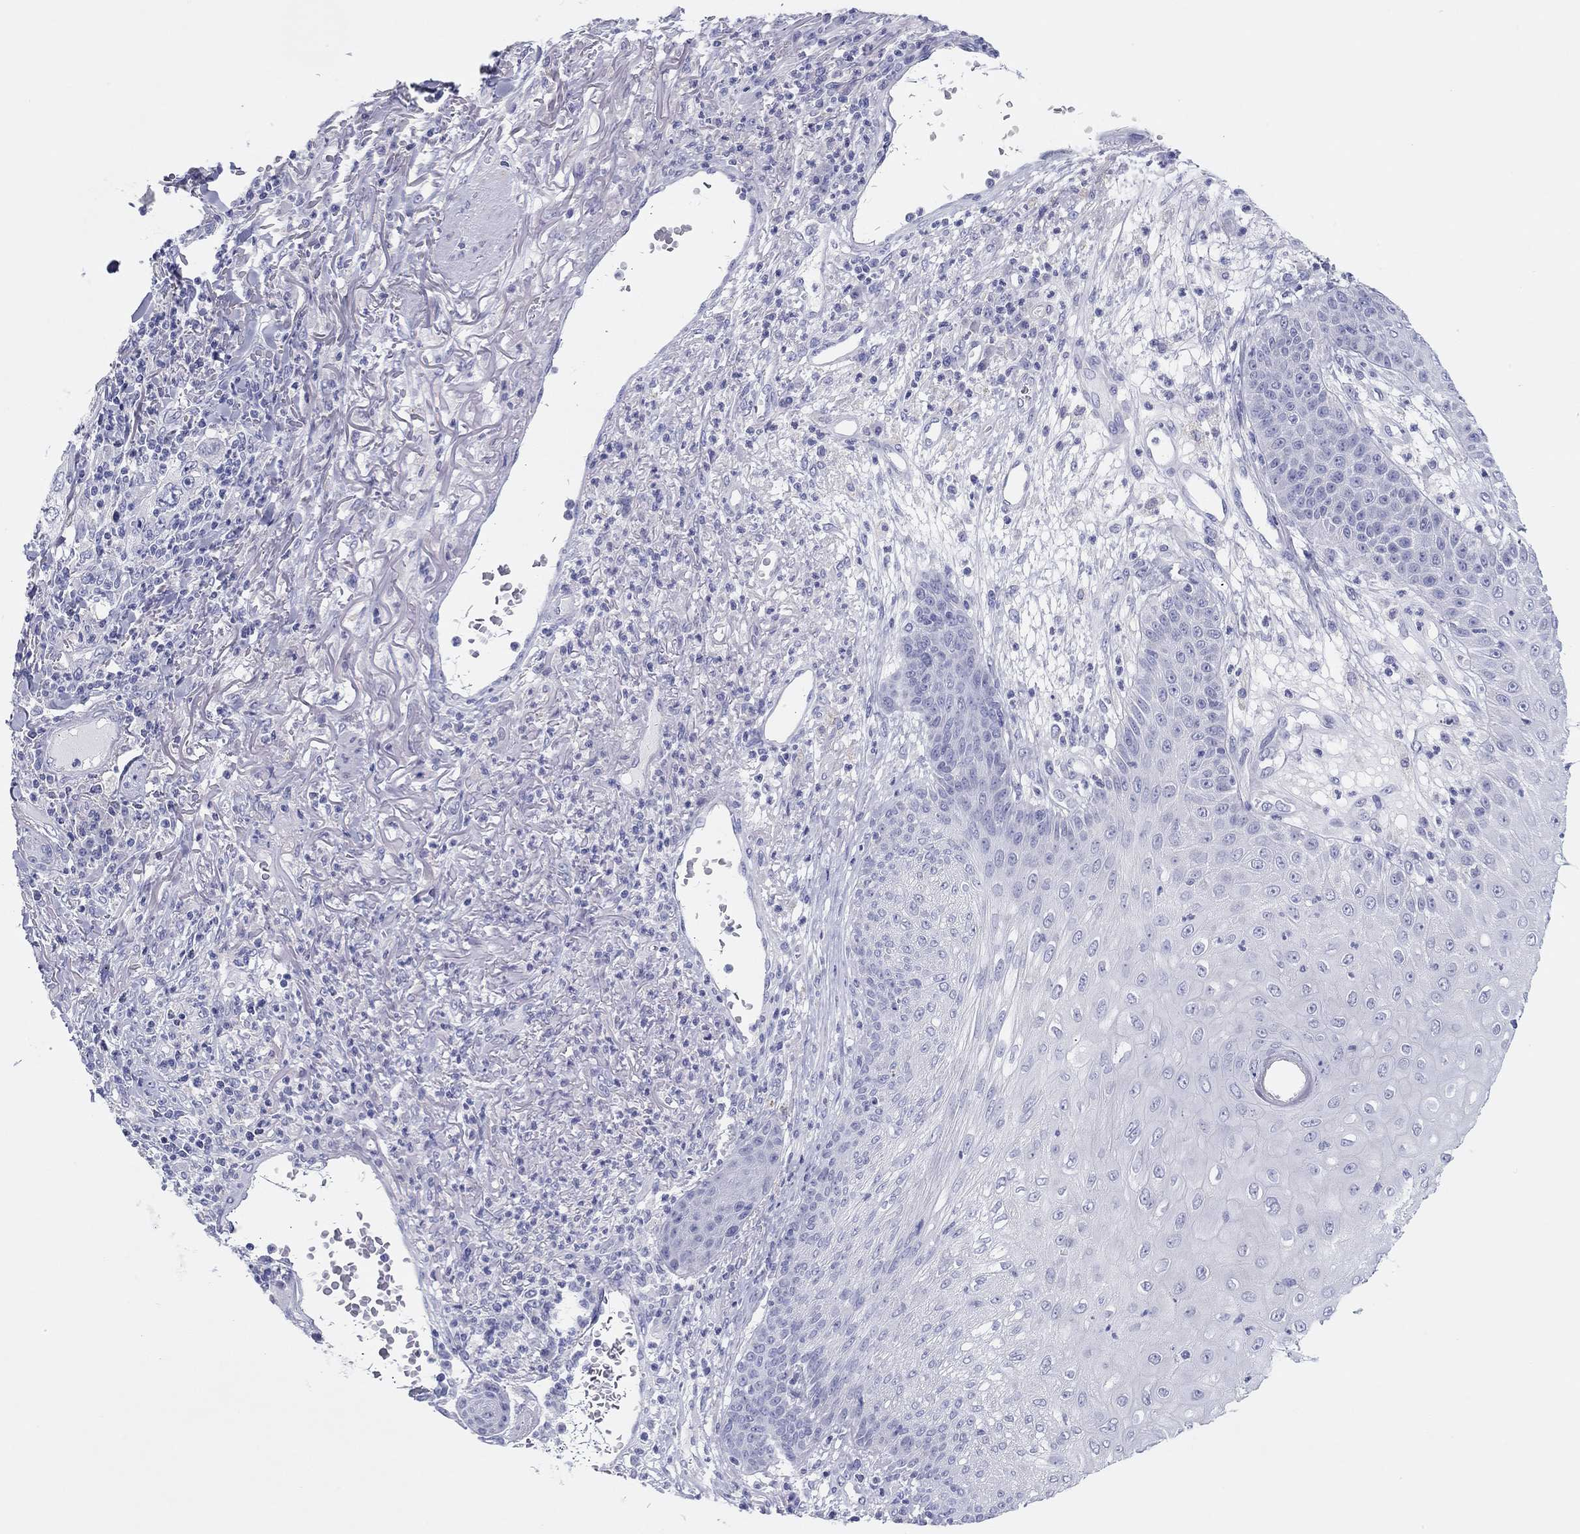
{"staining": {"intensity": "negative", "quantity": "none", "location": "none"}, "tissue": "skin cancer", "cell_type": "Tumor cells", "image_type": "cancer", "snomed": [{"axis": "morphology", "description": "Squamous cell carcinoma, NOS"}, {"axis": "topography", "description": "Skin"}], "caption": "Immunohistochemistry (IHC) of human squamous cell carcinoma (skin) exhibits no positivity in tumor cells.", "gene": "ERICH3", "patient": {"sex": "male", "age": 82}}